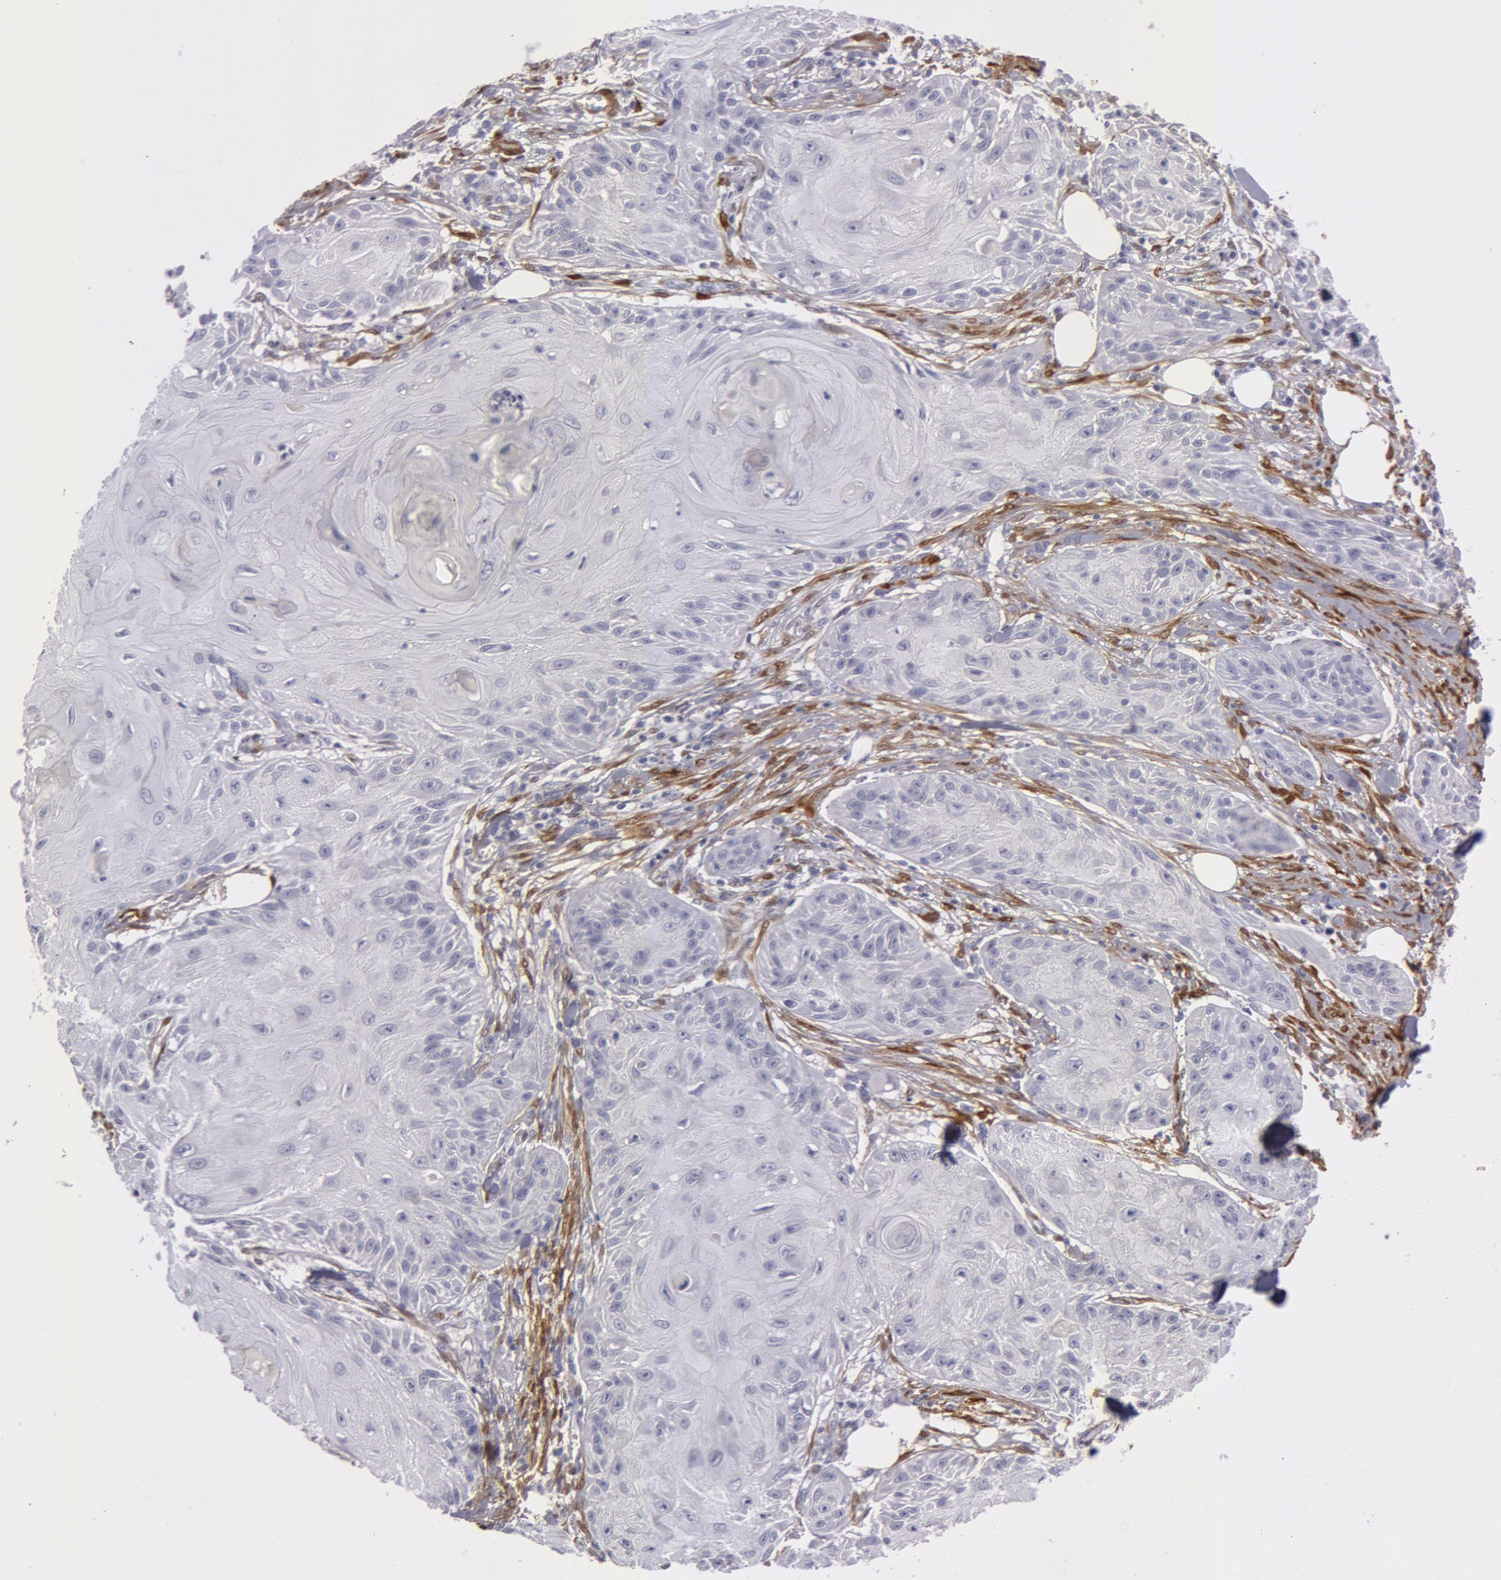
{"staining": {"intensity": "negative", "quantity": "none", "location": "none"}, "tissue": "skin cancer", "cell_type": "Tumor cells", "image_type": "cancer", "snomed": [{"axis": "morphology", "description": "Squamous cell carcinoma, NOS"}, {"axis": "topography", "description": "Skin"}], "caption": "The immunohistochemistry histopathology image has no significant staining in tumor cells of skin cancer tissue.", "gene": "TAGLN", "patient": {"sex": "female", "age": 88}}